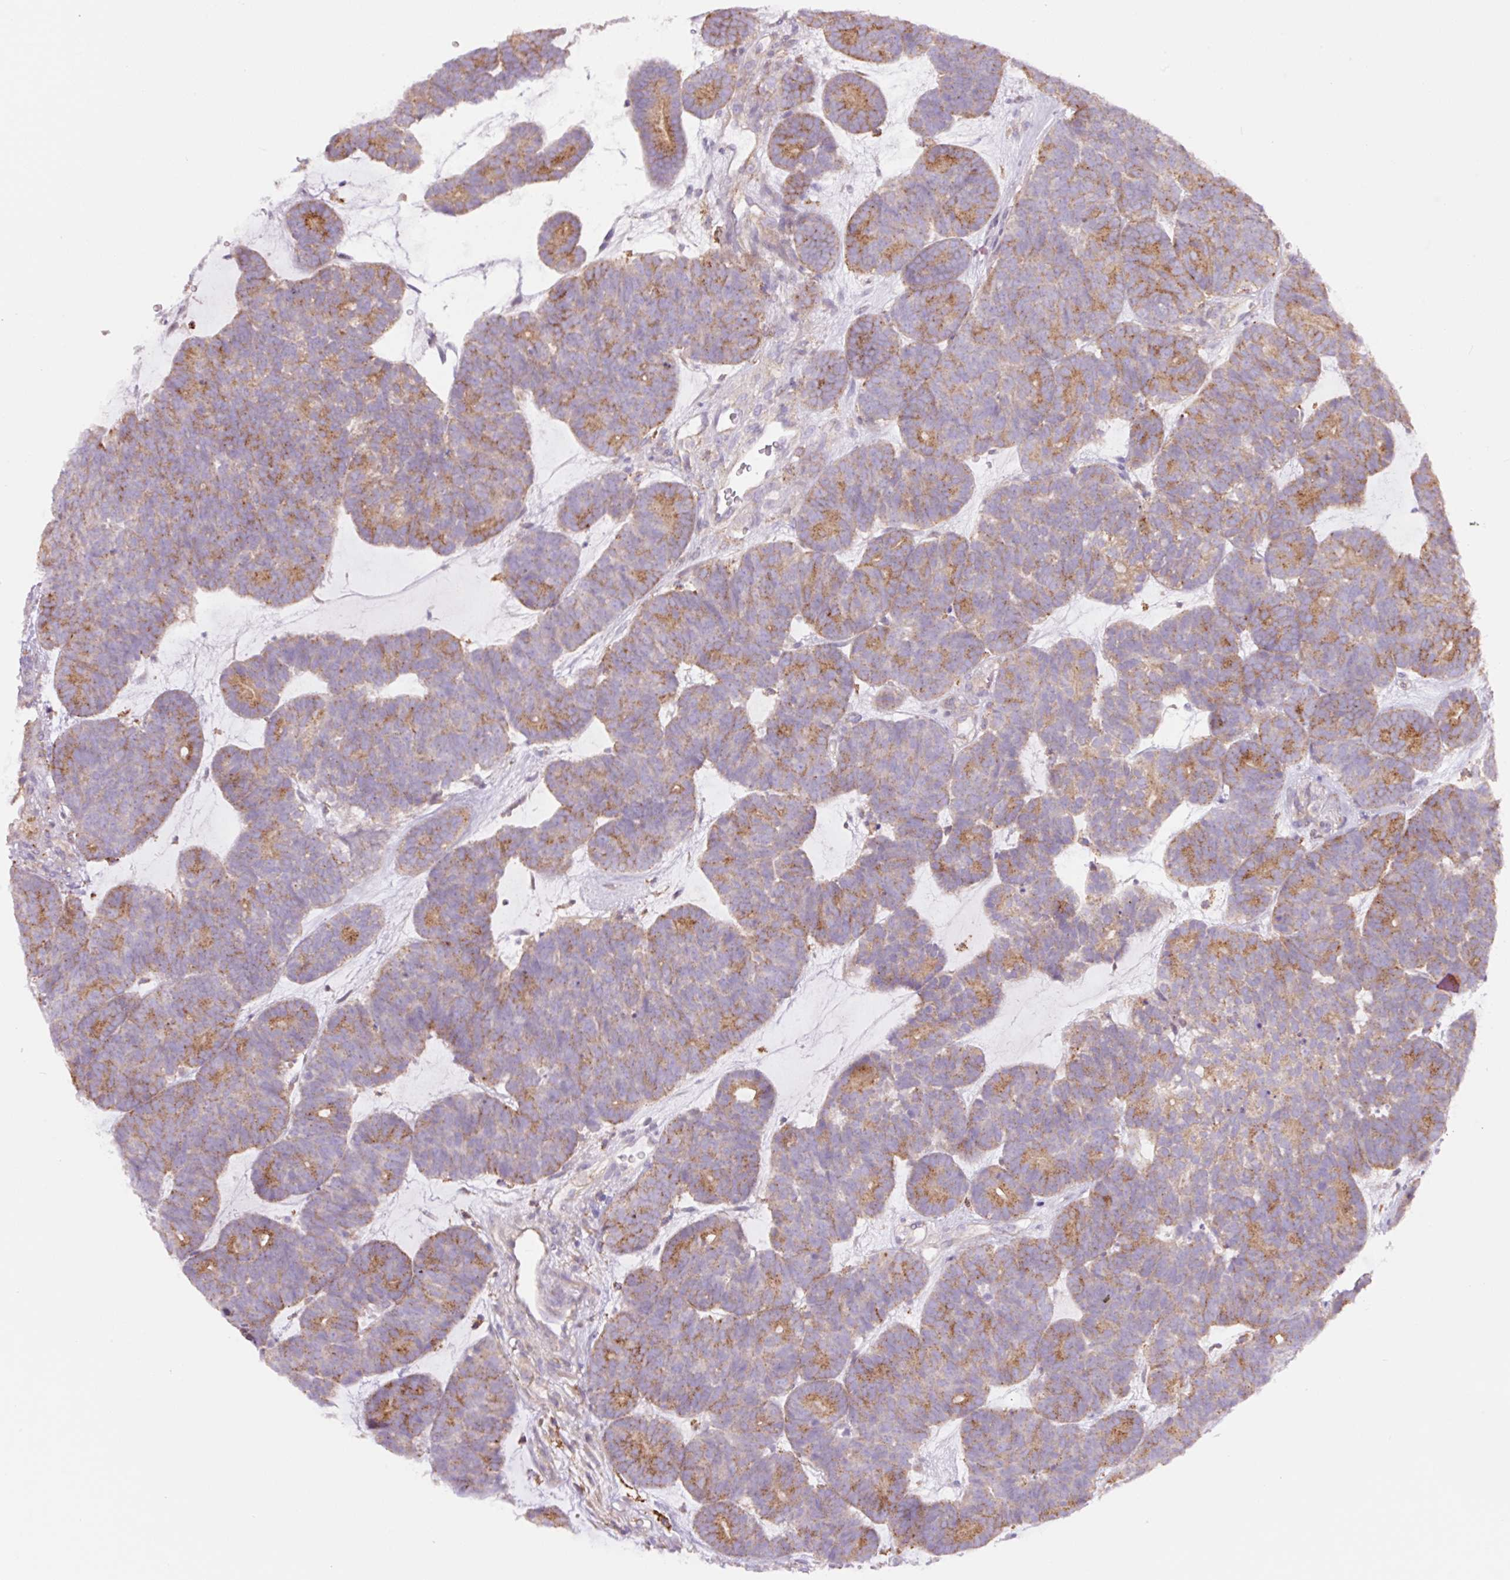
{"staining": {"intensity": "moderate", "quantity": "25%-75%", "location": "cytoplasmic/membranous"}, "tissue": "head and neck cancer", "cell_type": "Tumor cells", "image_type": "cancer", "snomed": [{"axis": "morphology", "description": "Adenocarcinoma, NOS"}, {"axis": "topography", "description": "Head-Neck"}], "caption": "Immunohistochemical staining of human head and neck cancer (adenocarcinoma) shows moderate cytoplasmic/membranous protein expression in approximately 25%-75% of tumor cells.", "gene": "SH2D6", "patient": {"sex": "female", "age": 81}}